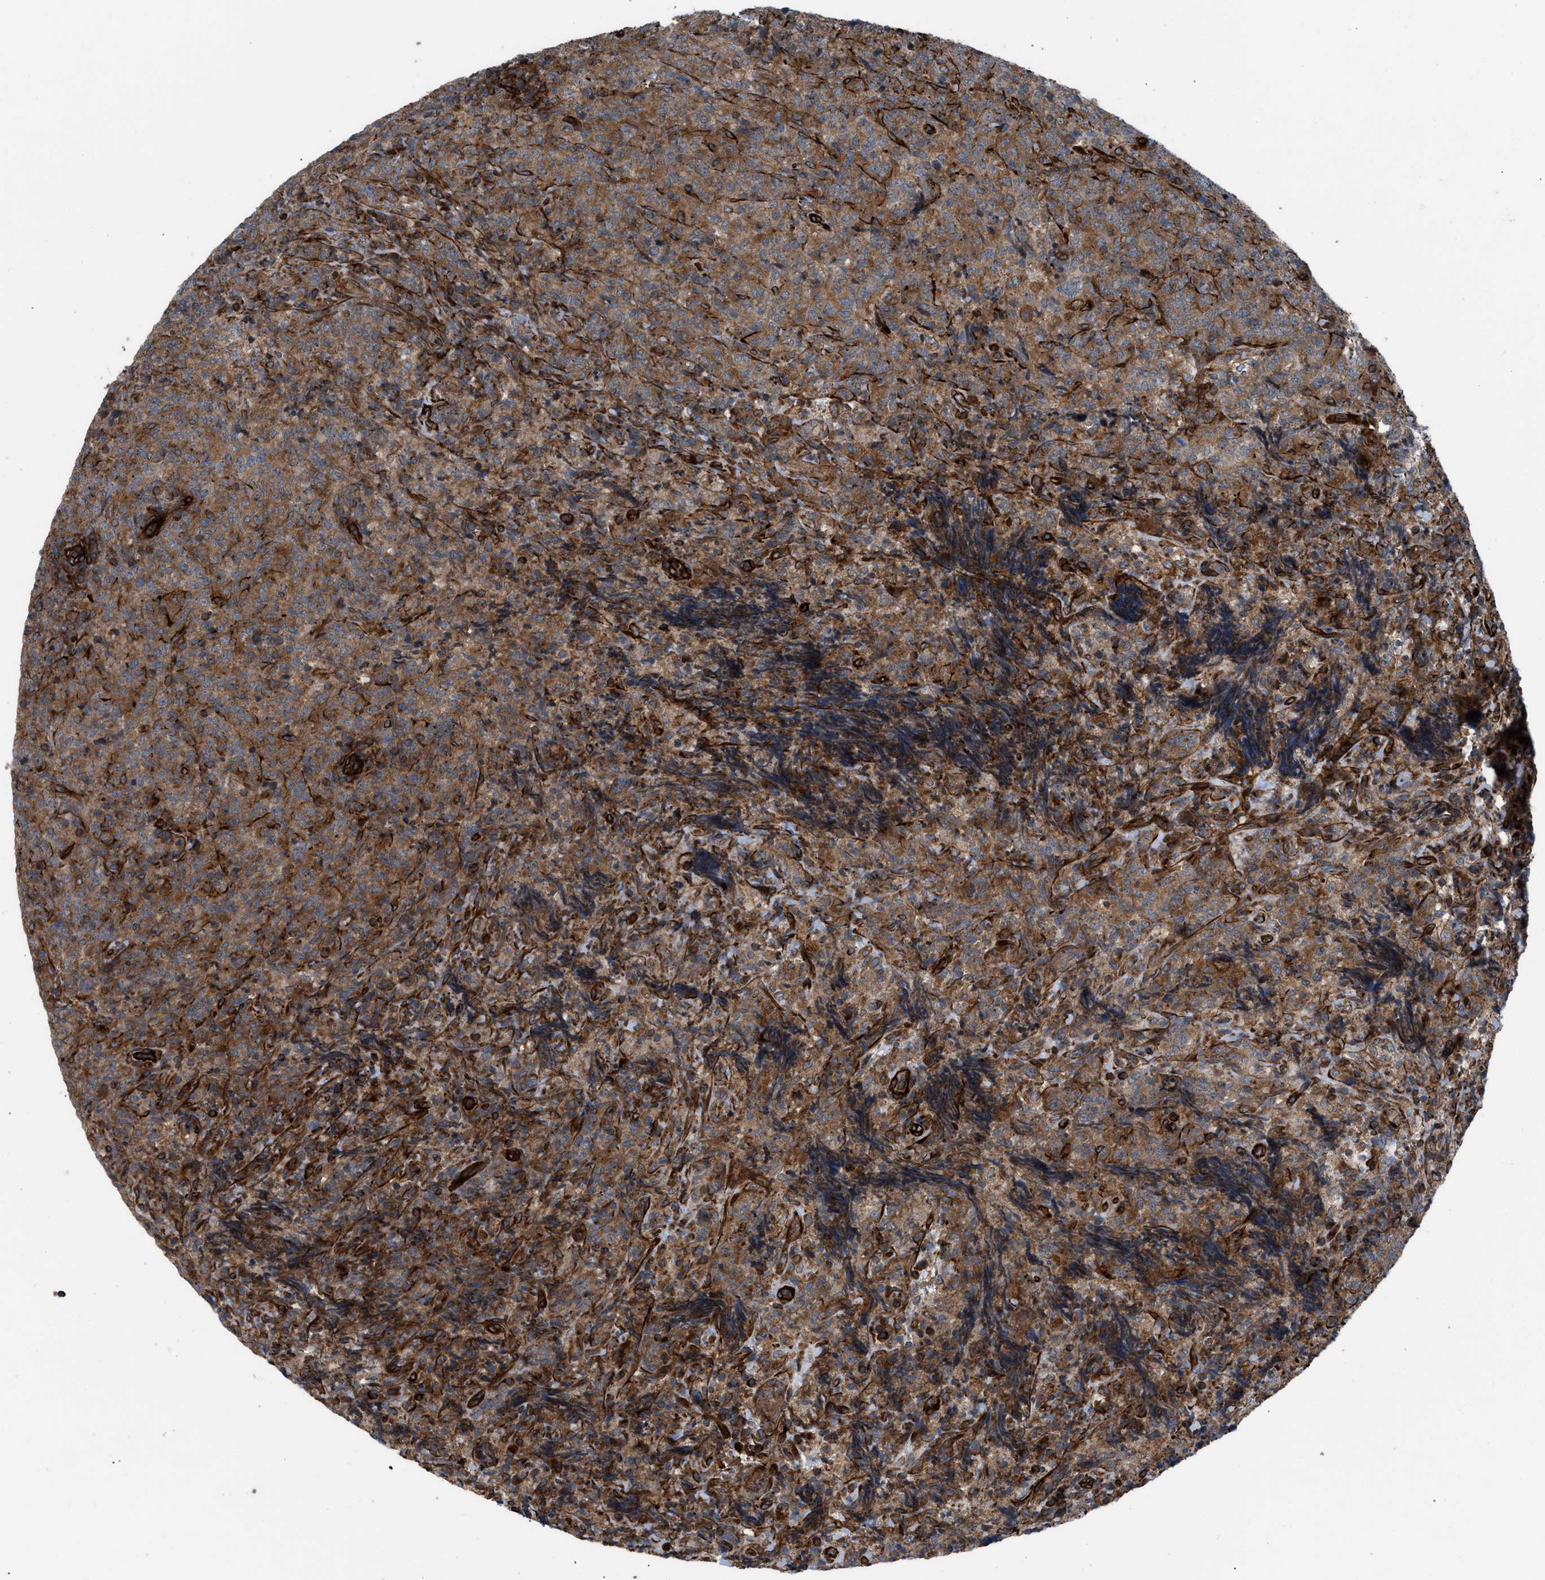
{"staining": {"intensity": "moderate", "quantity": "25%-75%", "location": "cytoplasmic/membranous"}, "tissue": "lymphoma", "cell_type": "Tumor cells", "image_type": "cancer", "snomed": [{"axis": "morphology", "description": "Malignant lymphoma, non-Hodgkin's type, High grade"}, {"axis": "topography", "description": "Tonsil"}], "caption": "Malignant lymphoma, non-Hodgkin's type (high-grade) was stained to show a protein in brown. There is medium levels of moderate cytoplasmic/membranous staining in approximately 25%-75% of tumor cells. (IHC, brightfield microscopy, high magnification).", "gene": "PTPRE", "patient": {"sex": "female", "age": 36}}